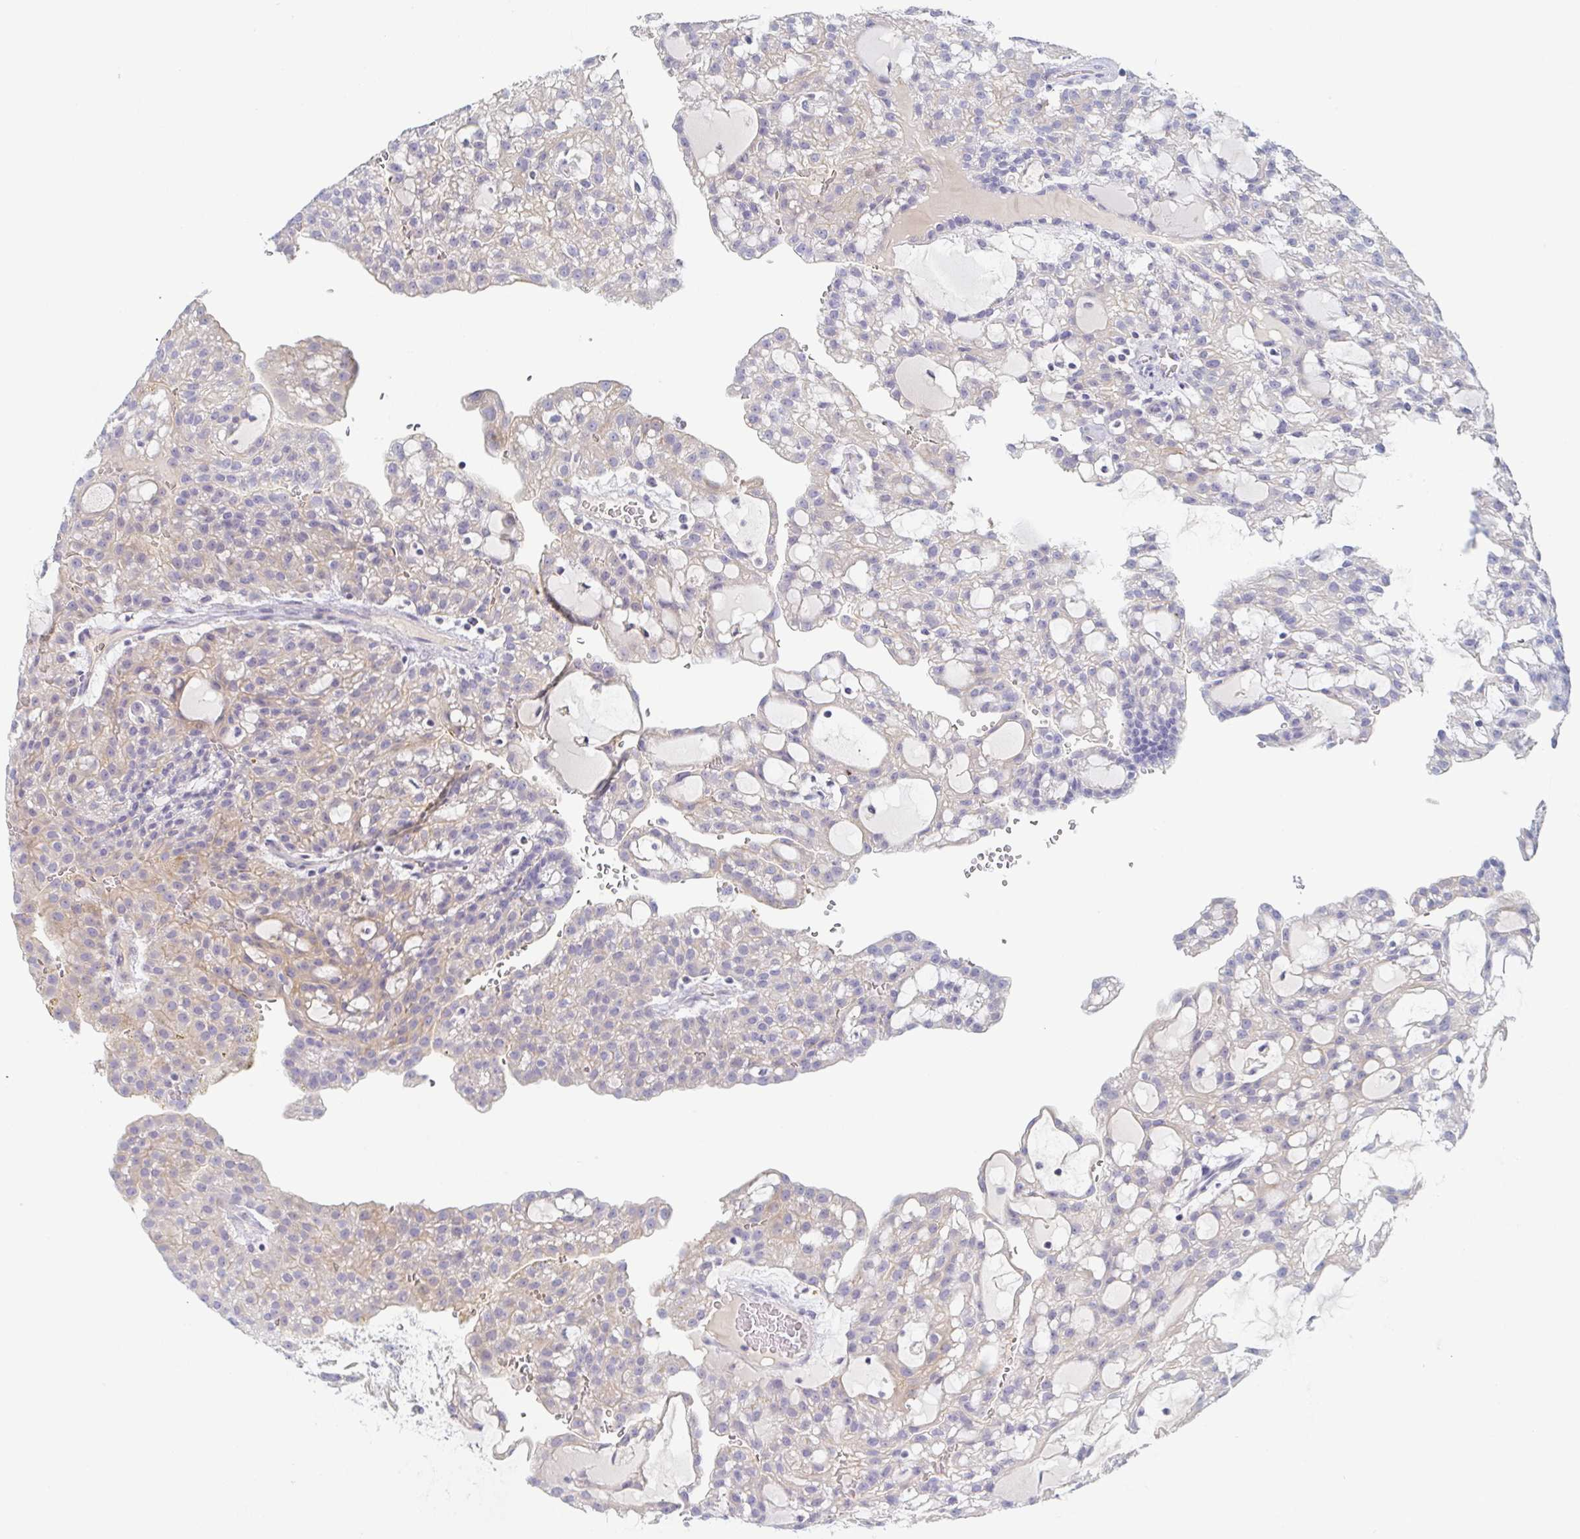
{"staining": {"intensity": "weak", "quantity": "<25%", "location": "cytoplasmic/membranous"}, "tissue": "renal cancer", "cell_type": "Tumor cells", "image_type": "cancer", "snomed": [{"axis": "morphology", "description": "Adenocarcinoma, NOS"}, {"axis": "topography", "description": "Kidney"}], "caption": "Immunohistochemistry of human adenocarcinoma (renal) shows no expression in tumor cells.", "gene": "RHOV", "patient": {"sex": "male", "age": 63}}